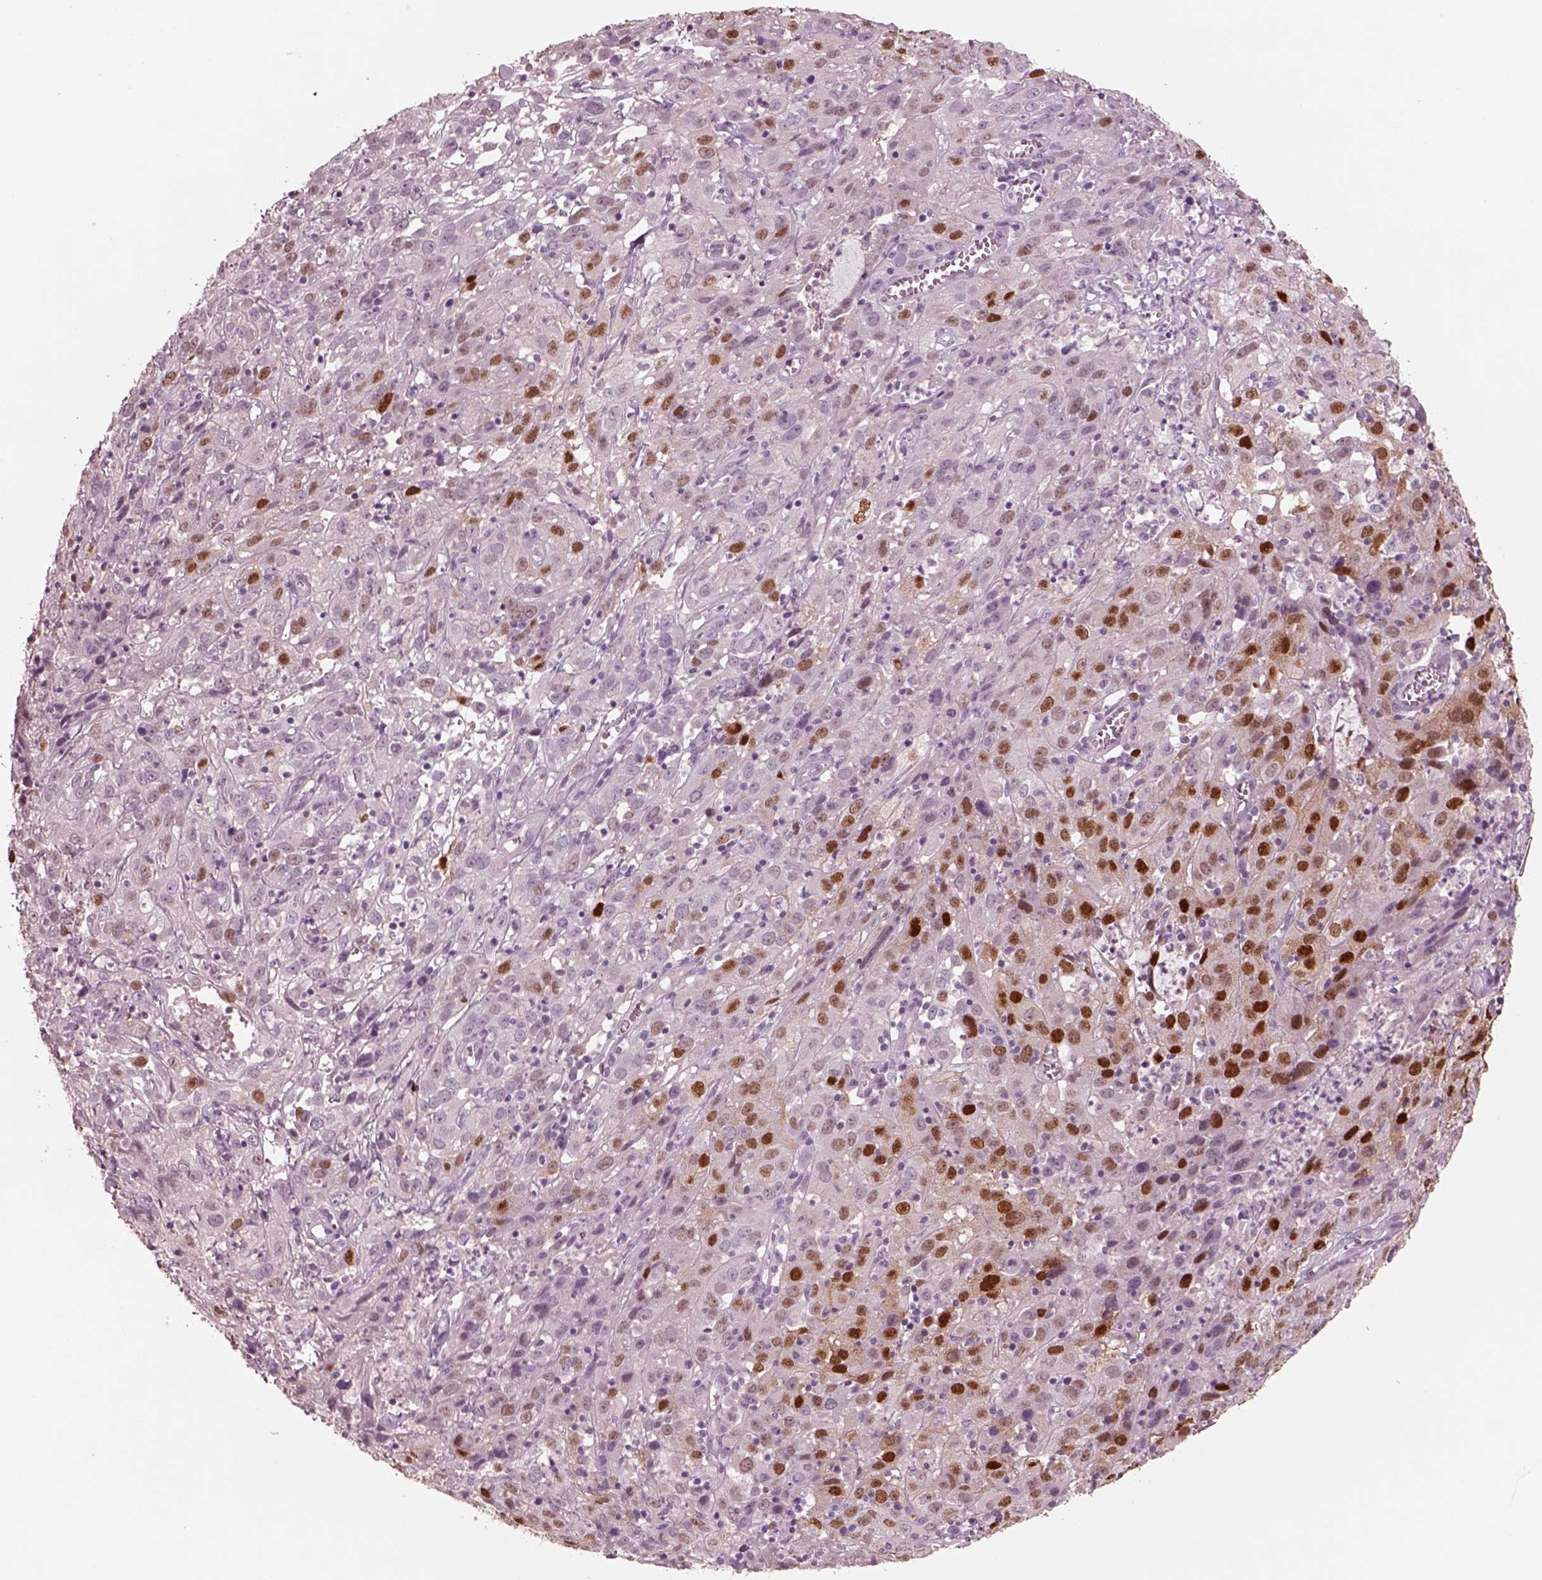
{"staining": {"intensity": "strong", "quantity": "25%-75%", "location": "nuclear"}, "tissue": "cervical cancer", "cell_type": "Tumor cells", "image_type": "cancer", "snomed": [{"axis": "morphology", "description": "Squamous cell carcinoma, NOS"}, {"axis": "topography", "description": "Cervix"}], "caption": "A high amount of strong nuclear staining is appreciated in approximately 25%-75% of tumor cells in cervical cancer (squamous cell carcinoma) tissue.", "gene": "SOX9", "patient": {"sex": "female", "age": 32}}